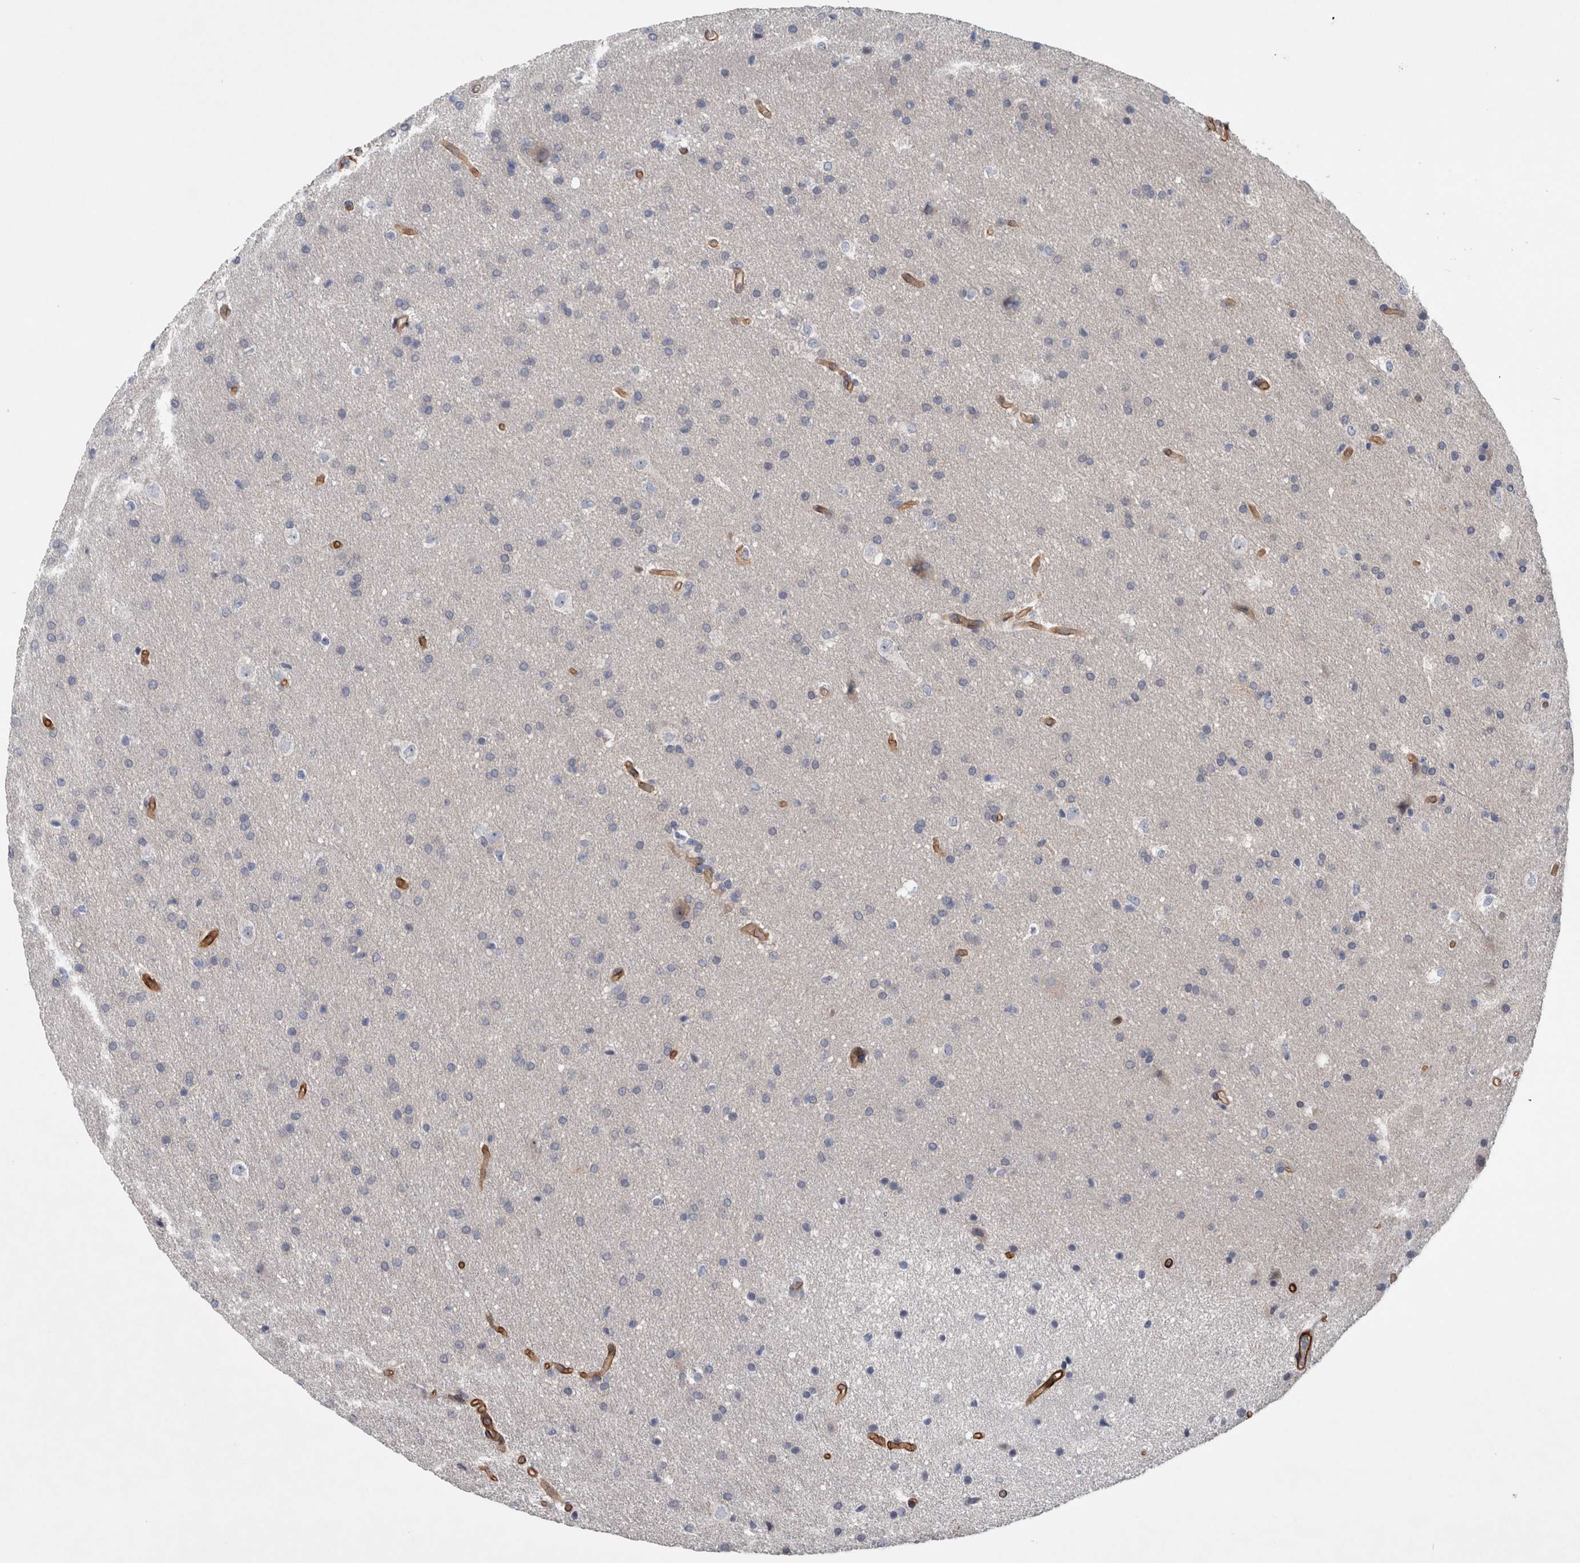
{"staining": {"intensity": "negative", "quantity": "none", "location": "none"}, "tissue": "glioma", "cell_type": "Tumor cells", "image_type": "cancer", "snomed": [{"axis": "morphology", "description": "Glioma, malignant, Low grade"}, {"axis": "topography", "description": "Brain"}], "caption": "Tumor cells show no significant protein expression in malignant glioma (low-grade). (Brightfield microscopy of DAB immunohistochemistry at high magnification).", "gene": "BCAM", "patient": {"sex": "female", "age": 37}}